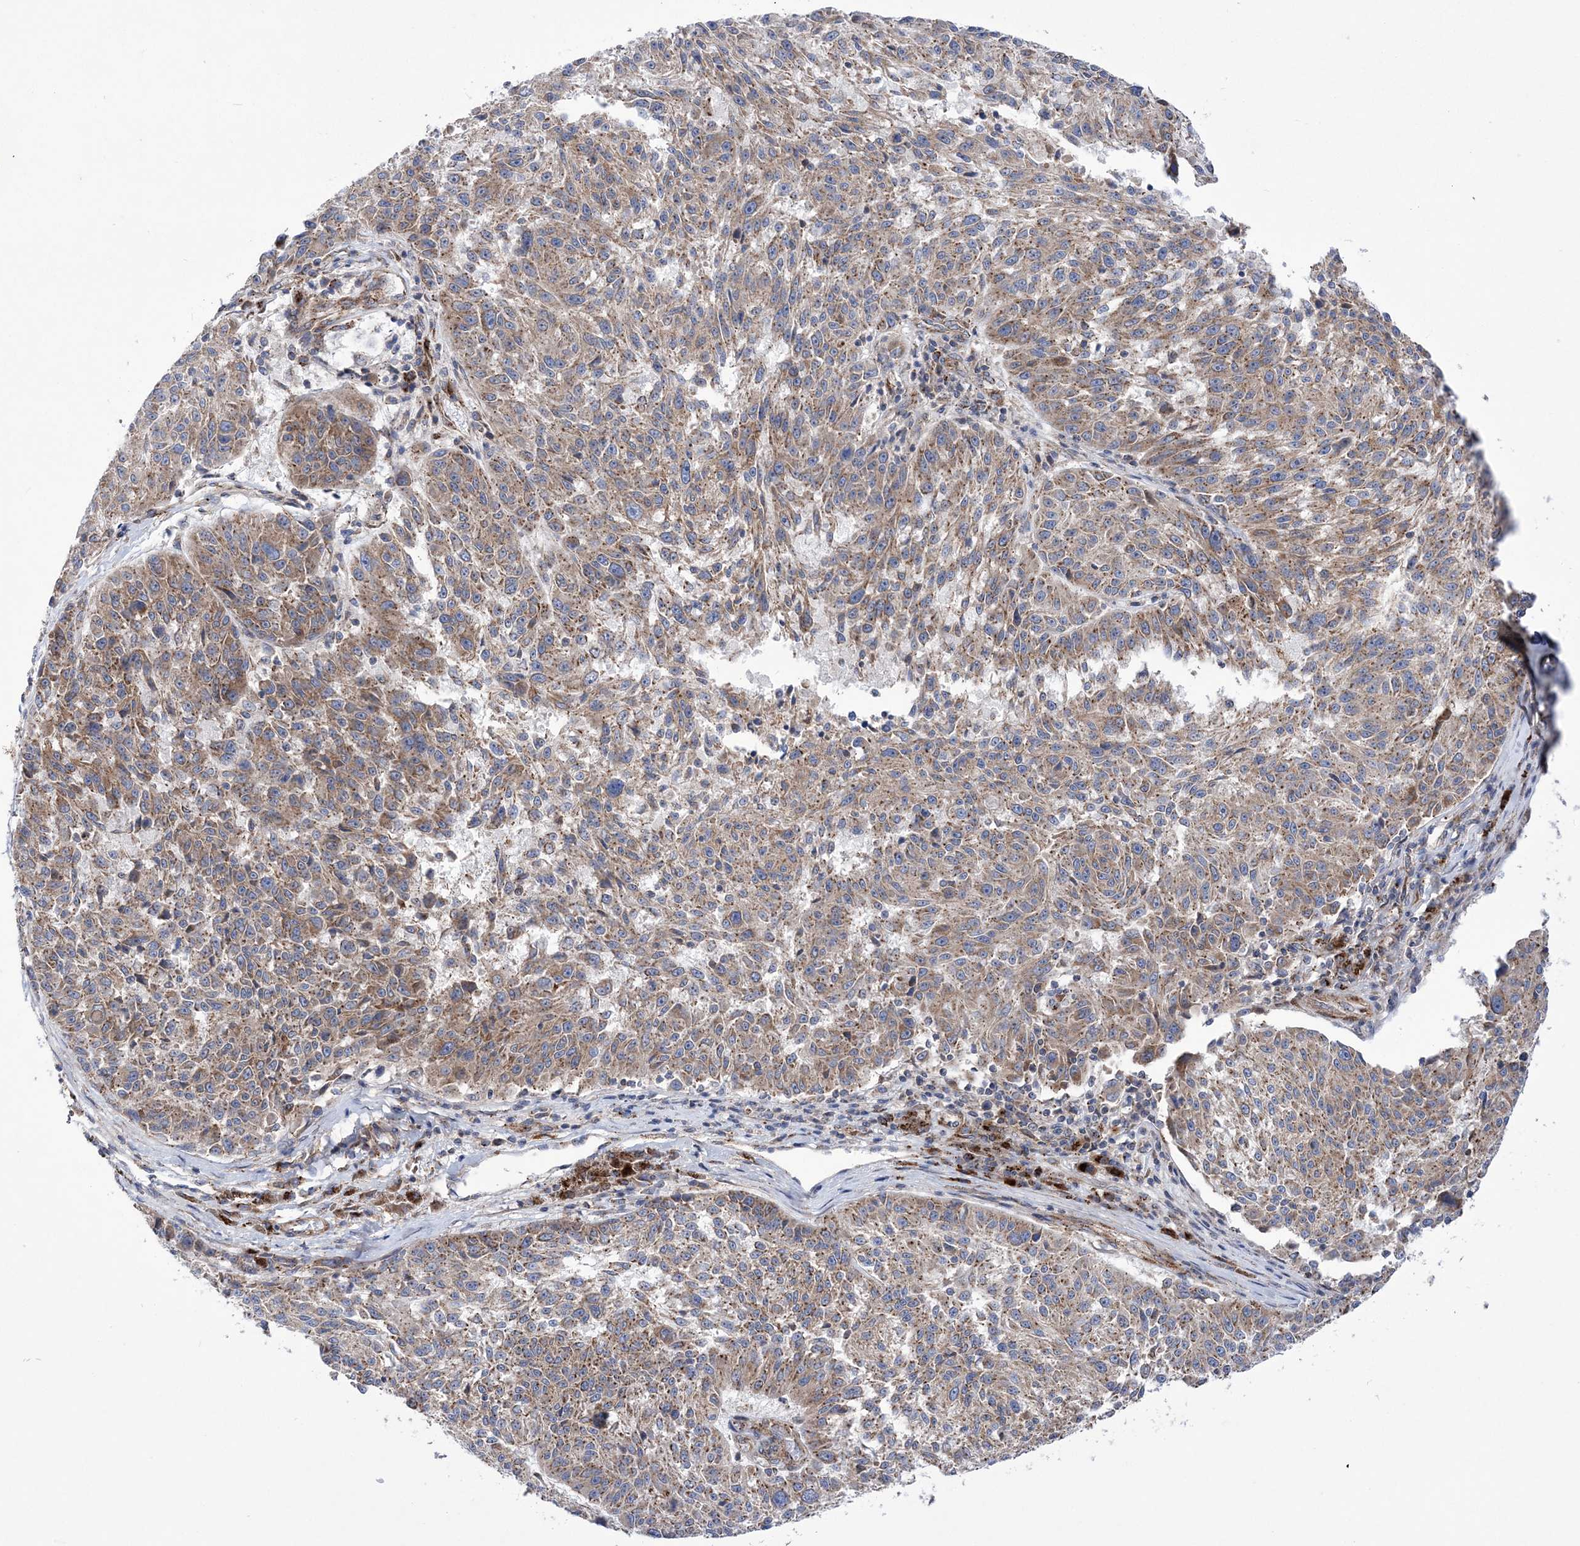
{"staining": {"intensity": "moderate", "quantity": ">75%", "location": "cytoplasmic/membranous"}, "tissue": "melanoma", "cell_type": "Tumor cells", "image_type": "cancer", "snomed": [{"axis": "morphology", "description": "Malignant melanoma, NOS"}, {"axis": "topography", "description": "Skin"}], "caption": "A brown stain labels moderate cytoplasmic/membranous positivity of a protein in human malignant melanoma tumor cells.", "gene": "COPB2", "patient": {"sex": "male", "age": 53}}